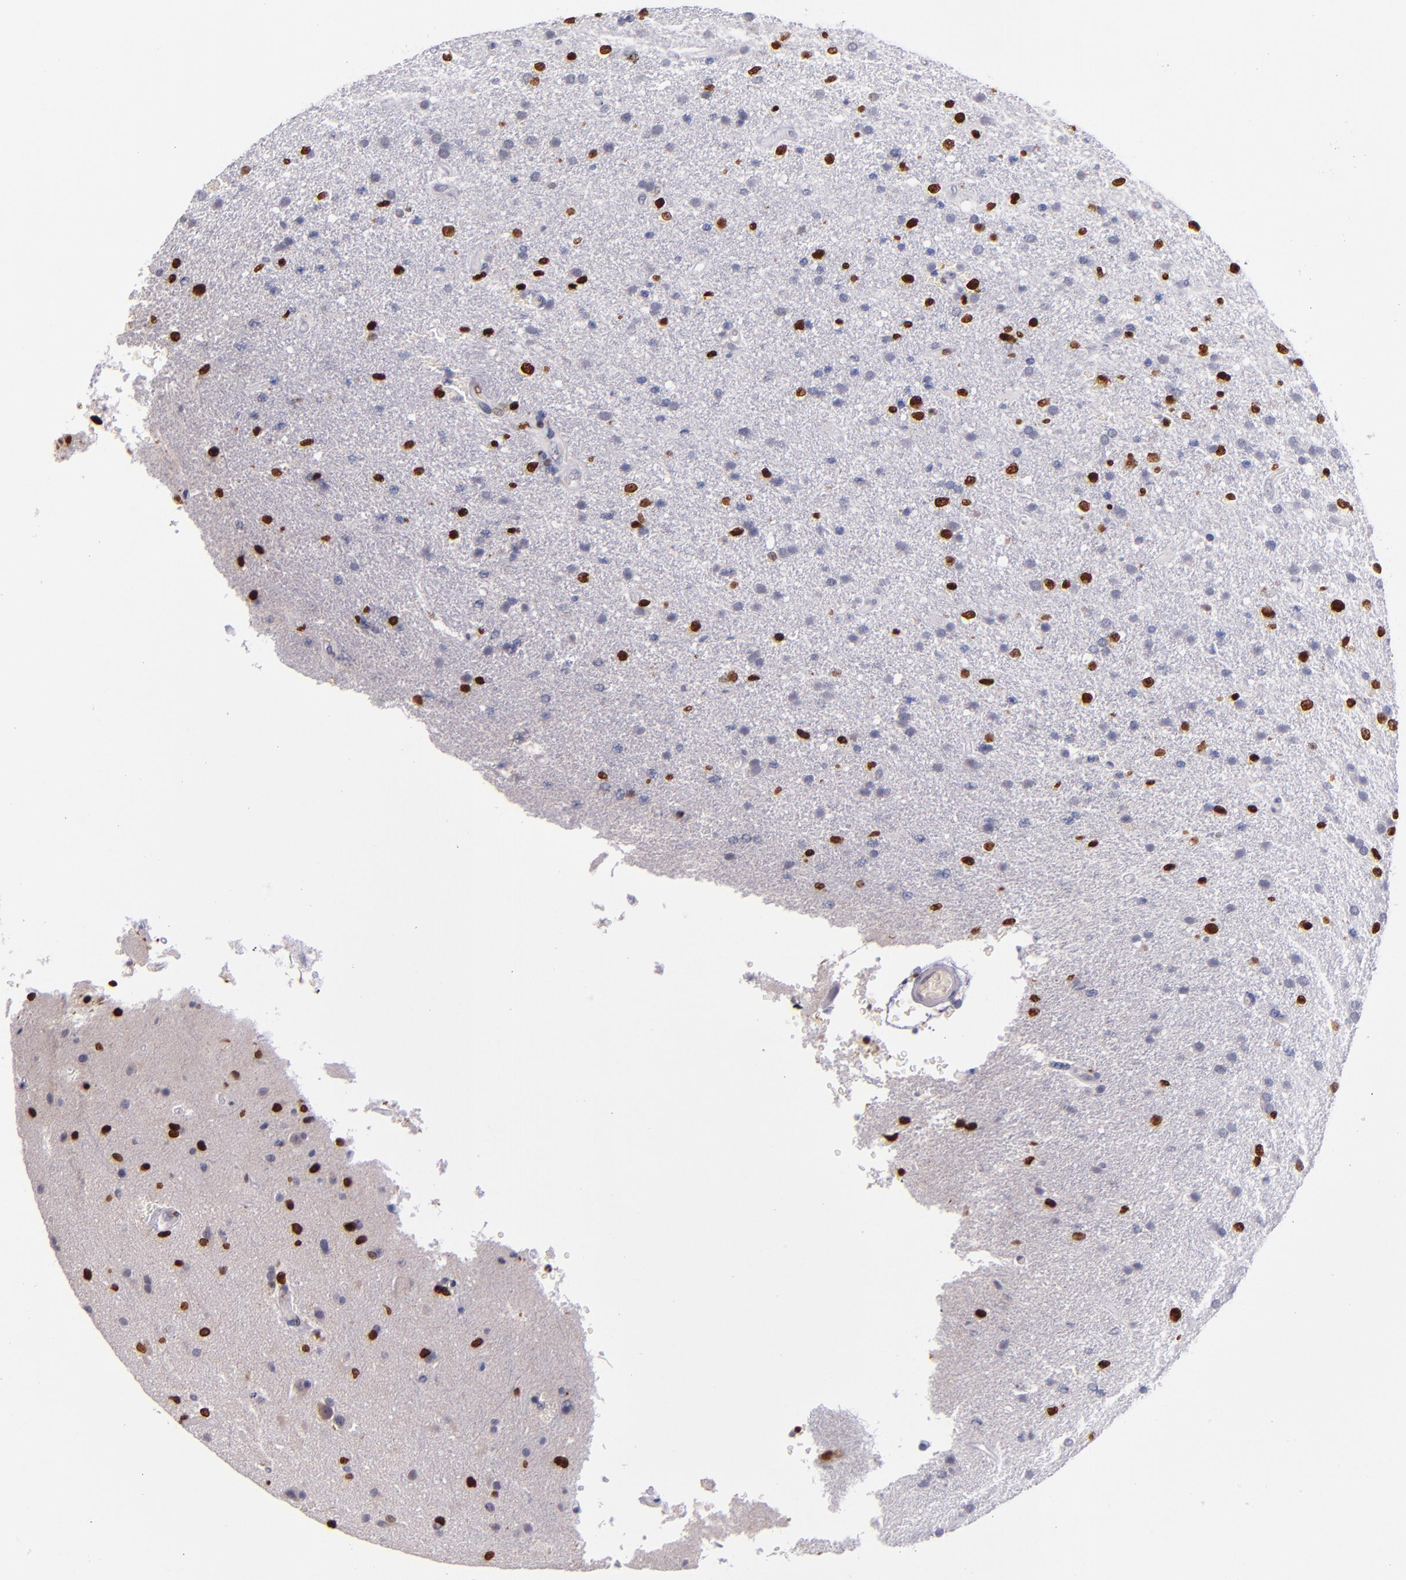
{"staining": {"intensity": "moderate", "quantity": "<25%", "location": "nuclear"}, "tissue": "glioma", "cell_type": "Tumor cells", "image_type": "cancer", "snomed": [{"axis": "morphology", "description": "Glioma, malignant, High grade"}, {"axis": "topography", "description": "Brain"}], "caption": "IHC of glioma displays low levels of moderate nuclear positivity in approximately <25% of tumor cells.", "gene": "CDKL5", "patient": {"sex": "male", "age": 33}}